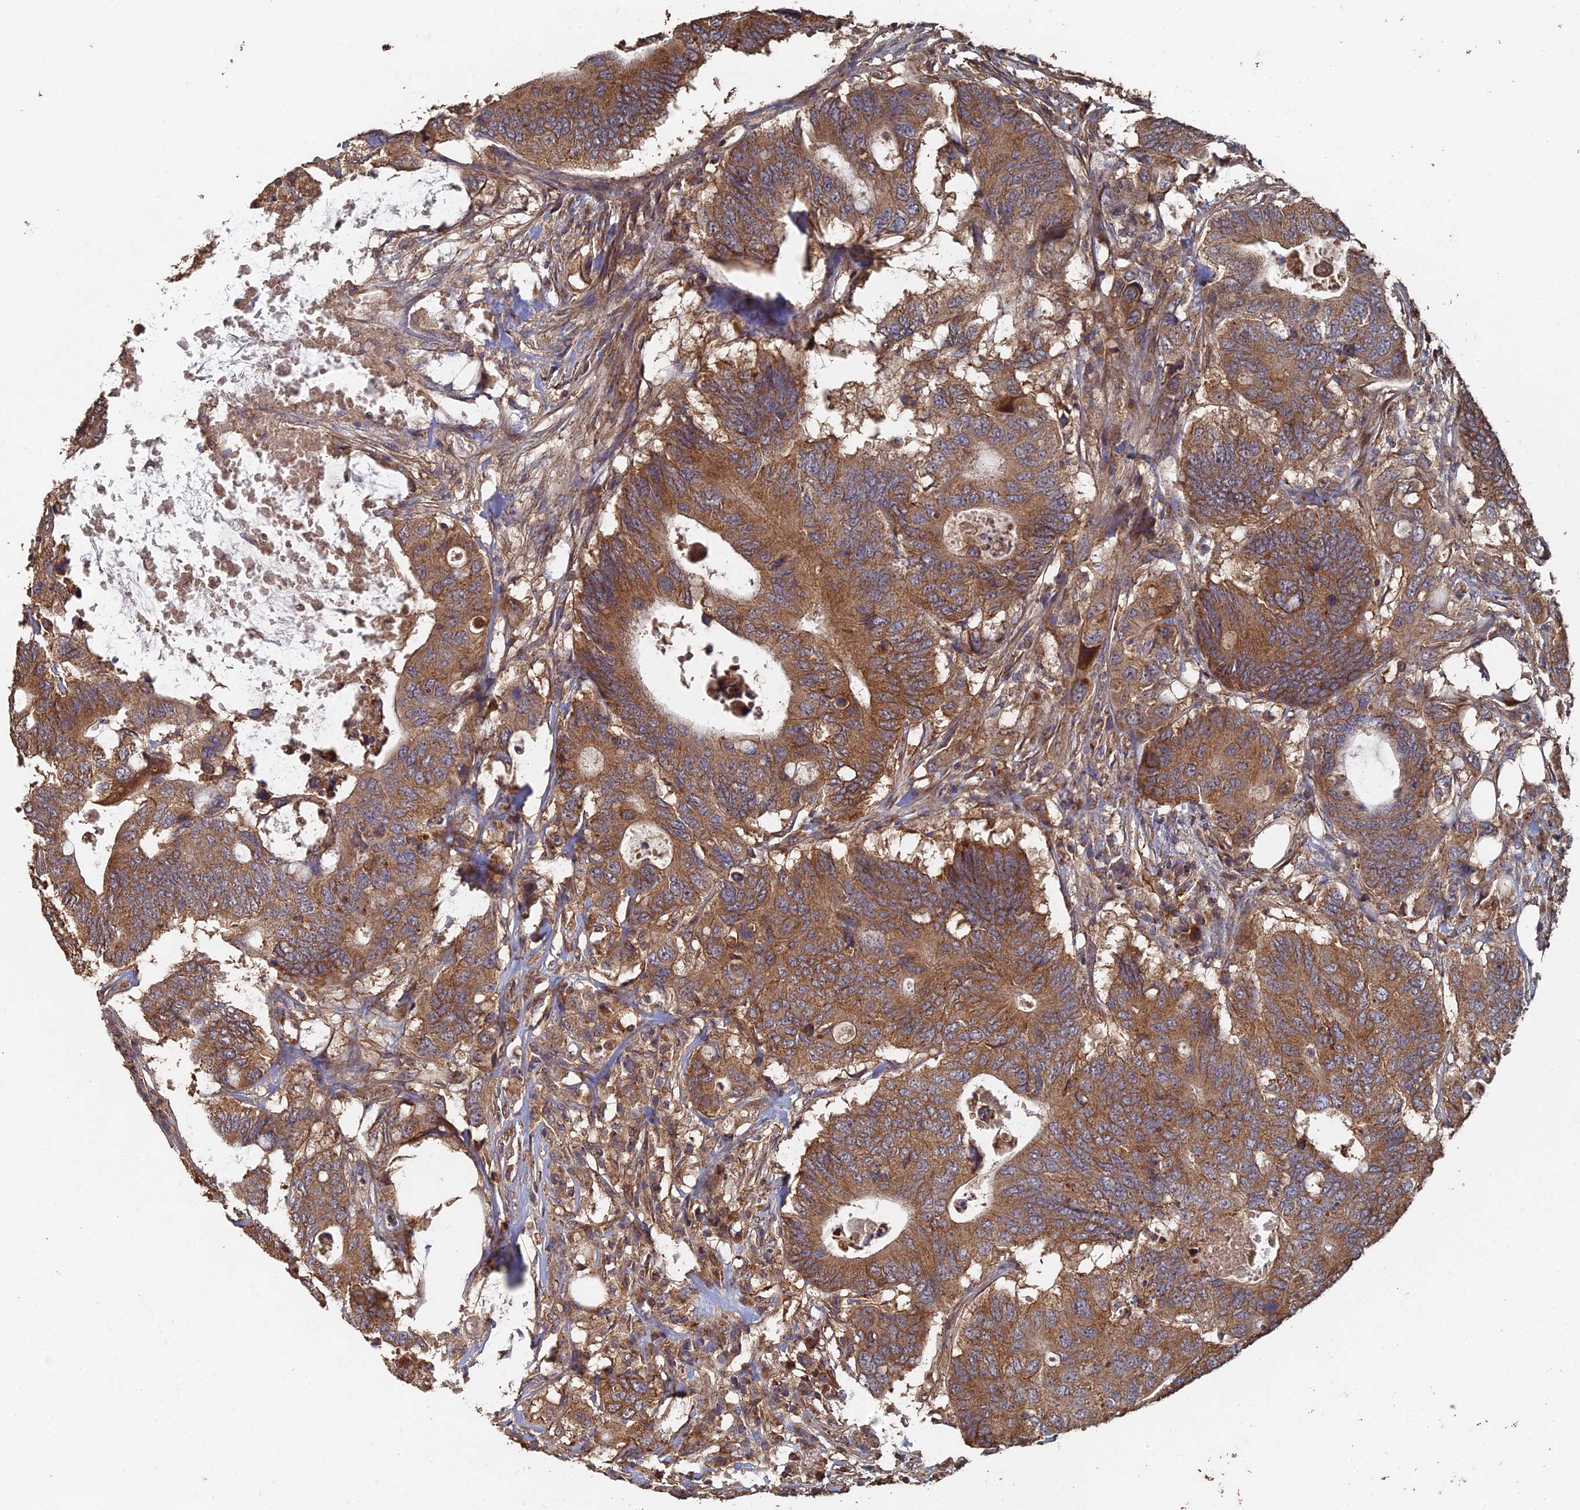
{"staining": {"intensity": "strong", "quantity": ">75%", "location": "cytoplasmic/membranous"}, "tissue": "colorectal cancer", "cell_type": "Tumor cells", "image_type": "cancer", "snomed": [{"axis": "morphology", "description": "Adenocarcinoma, NOS"}, {"axis": "topography", "description": "Colon"}], "caption": "Immunohistochemical staining of human colorectal cancer shows high levels of strong cytoplasmic/membranous protein positivity in approximately >75% of tumor cells.", "gene": "SPANXN4", "patient": {"sex": "male", "age": 71}}